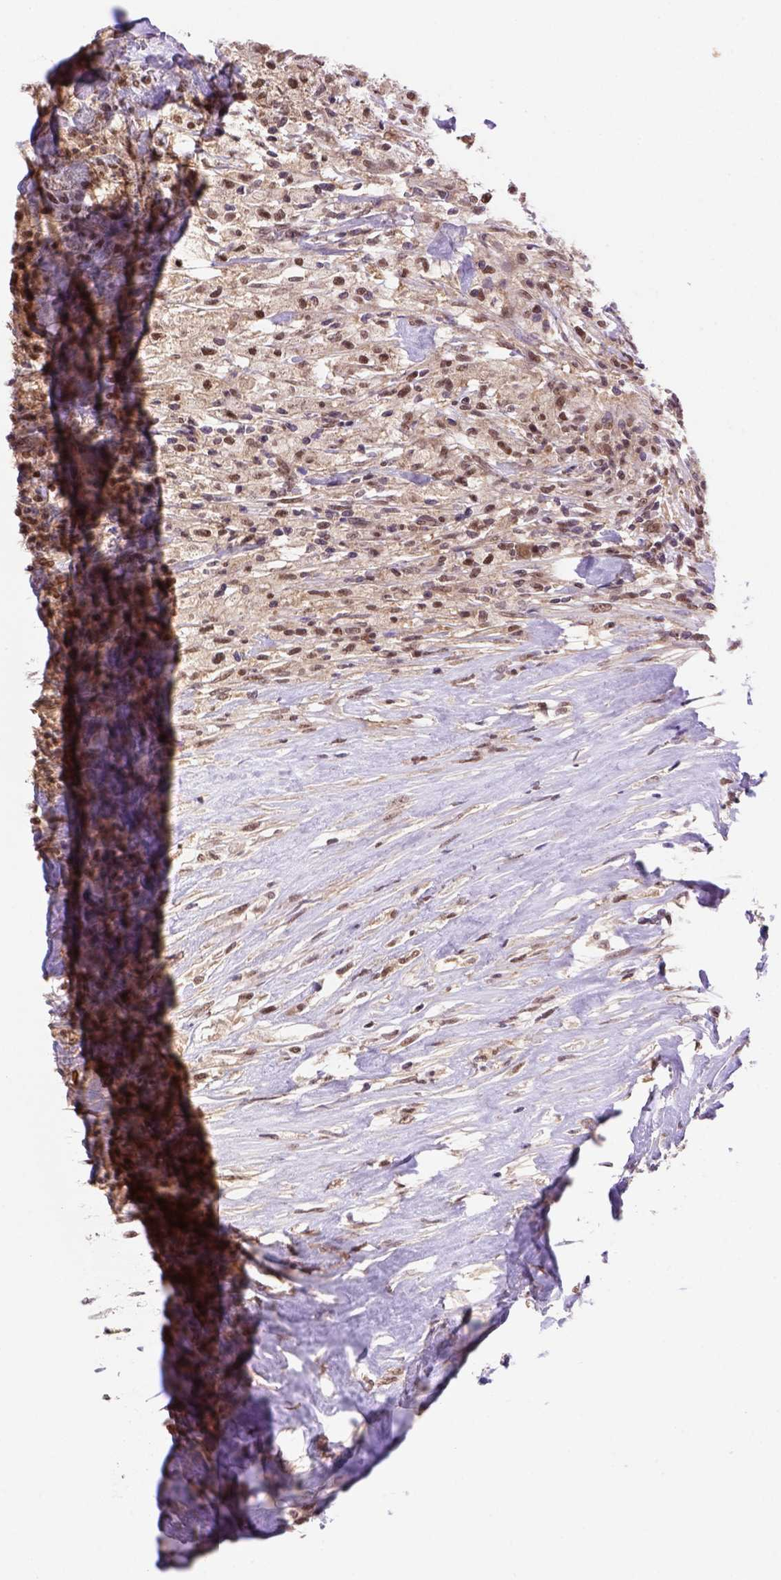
{"staining": {"intensity": "moderate", "quantity": ">75%", "location": "nuclear"}, "tissue": "testis cancer", "cell_type": "Tumor cells", "image_type": "cancer", "snomed": [{"axis": "morphology", "description": "Necrosis, NOS"}, {"axis": "morphology", "description": "Carcinoma, Embryonal, NOS"}, {"axis": "topography", "description": "Testis"}], "caption": "Protein expression analysis of human testis cancer reveals moderate nuclear expression in about >75% of tumor cells.", "gene": "PSMC2", "patient": {"sex": "male", "age": 19}}